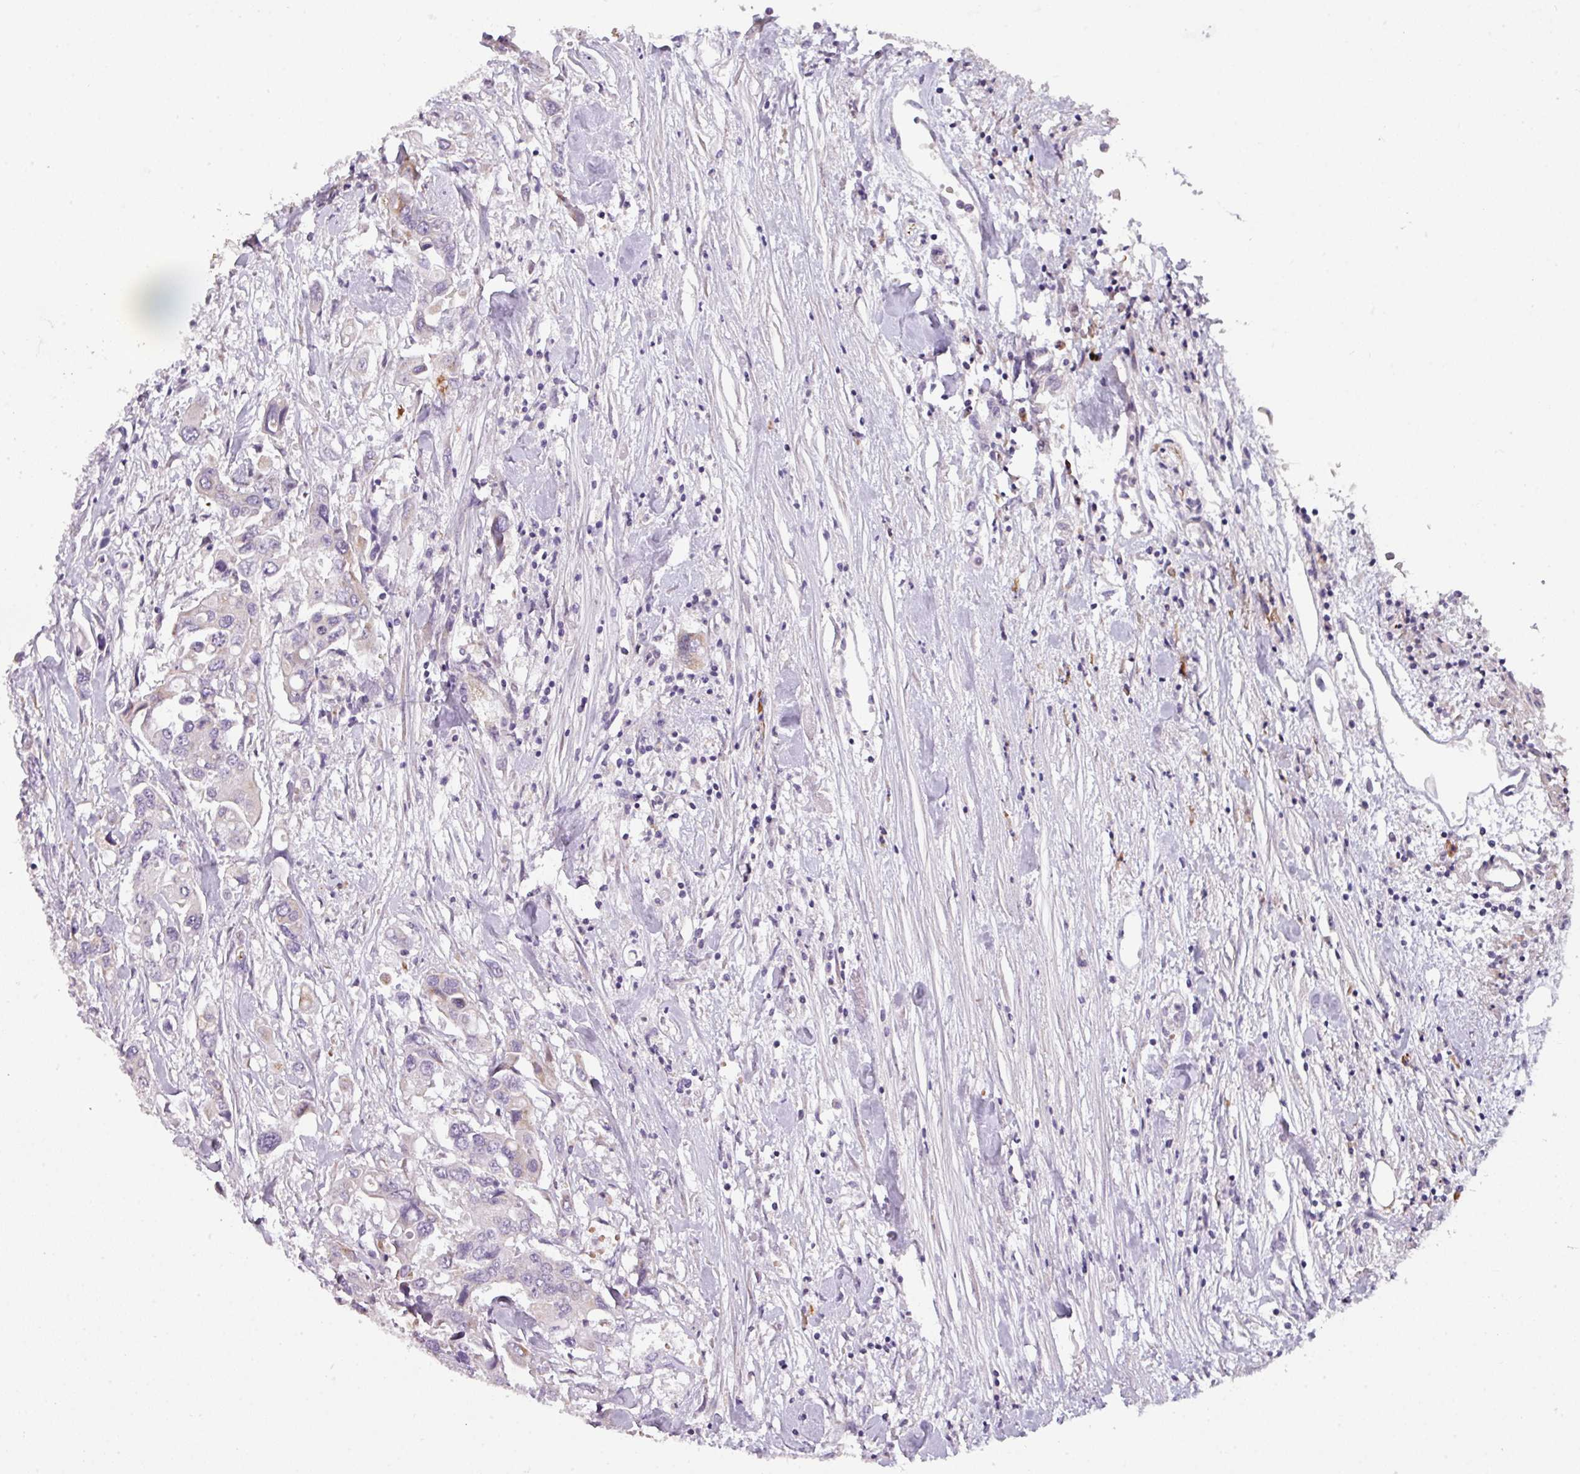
{"staining": {"intensity": "negative", "quantity": "none", "location": "none"}, "tissue": "colorectal cancer", "cell_type": "Tumor cells", "image_type": "cancer", "snomed": [{"axis": "morphology", "description": "Adenocarcinoma, NOS"}, {"axis": "topography", "description": "Colon"}], "caption": "Image shows no significant protein positivity in tumor cells of colorectal adenocarcinoma.", "gene": "C2orf68", "patient": {"sex": "male", "age": 77}}